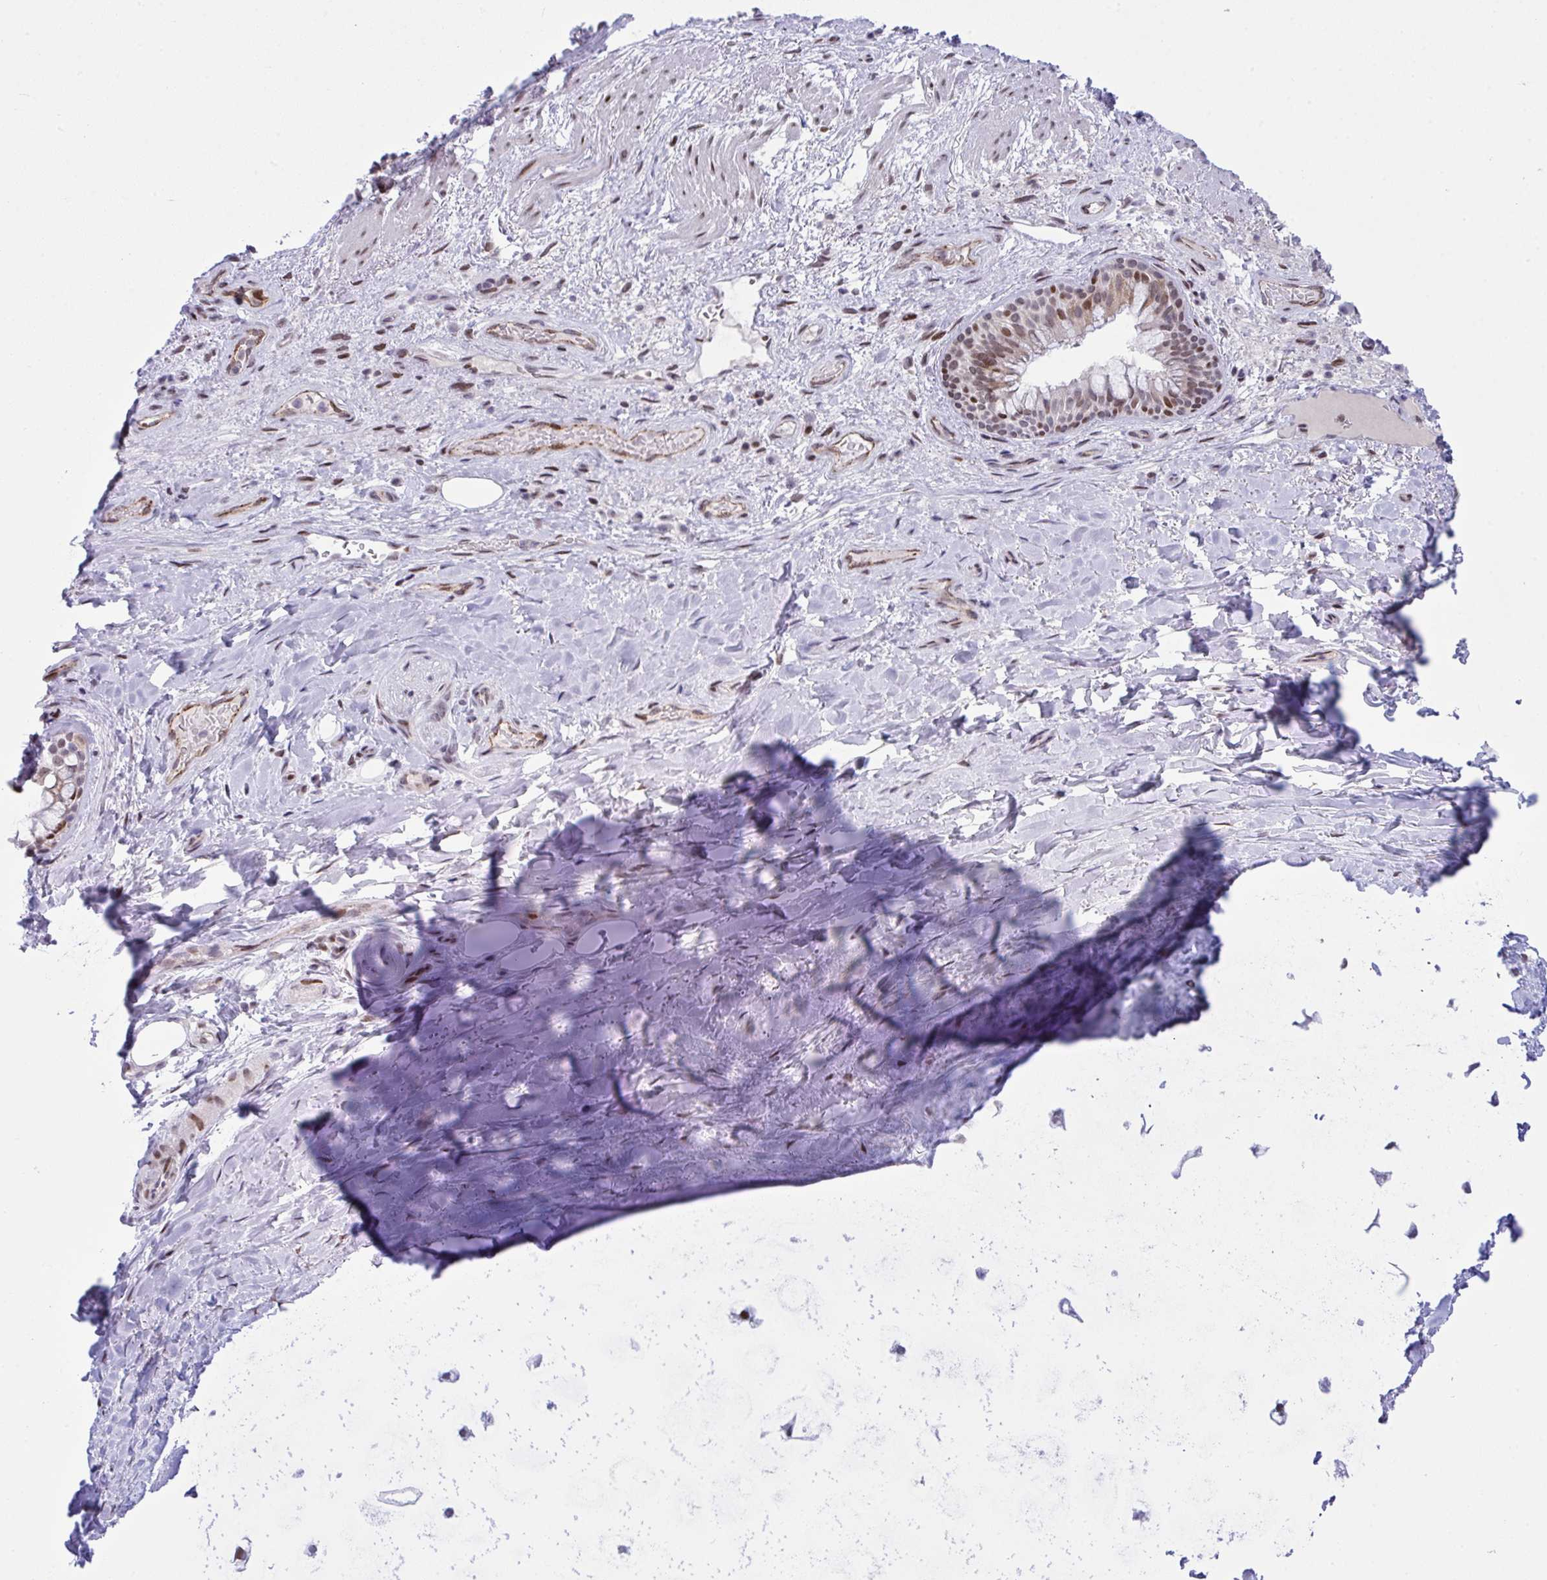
{"staining": {"intensity": "negative", "quantity": "none", "location": "none"}, "tissue": "soft tissue", "cell_type": "Chondrocytes", "image_type": "normal", "snomed": [{"axis": "morphology", "description": "Normal tissue, NOS"}, {"axis": "topography", "description": "Cartilage tissue"}, {"axis": "topography", "description": "Bronchus"}], "caption": "Image shows no protein expression in chondrocytes of unremarkable soft tissue. (DAB (3,3'-diaminobenzidine) immunohistochemistry with hematoxylin counter stain).", "gene": "ZFHX3", "patient": {"sex": "male", "age": 64}}